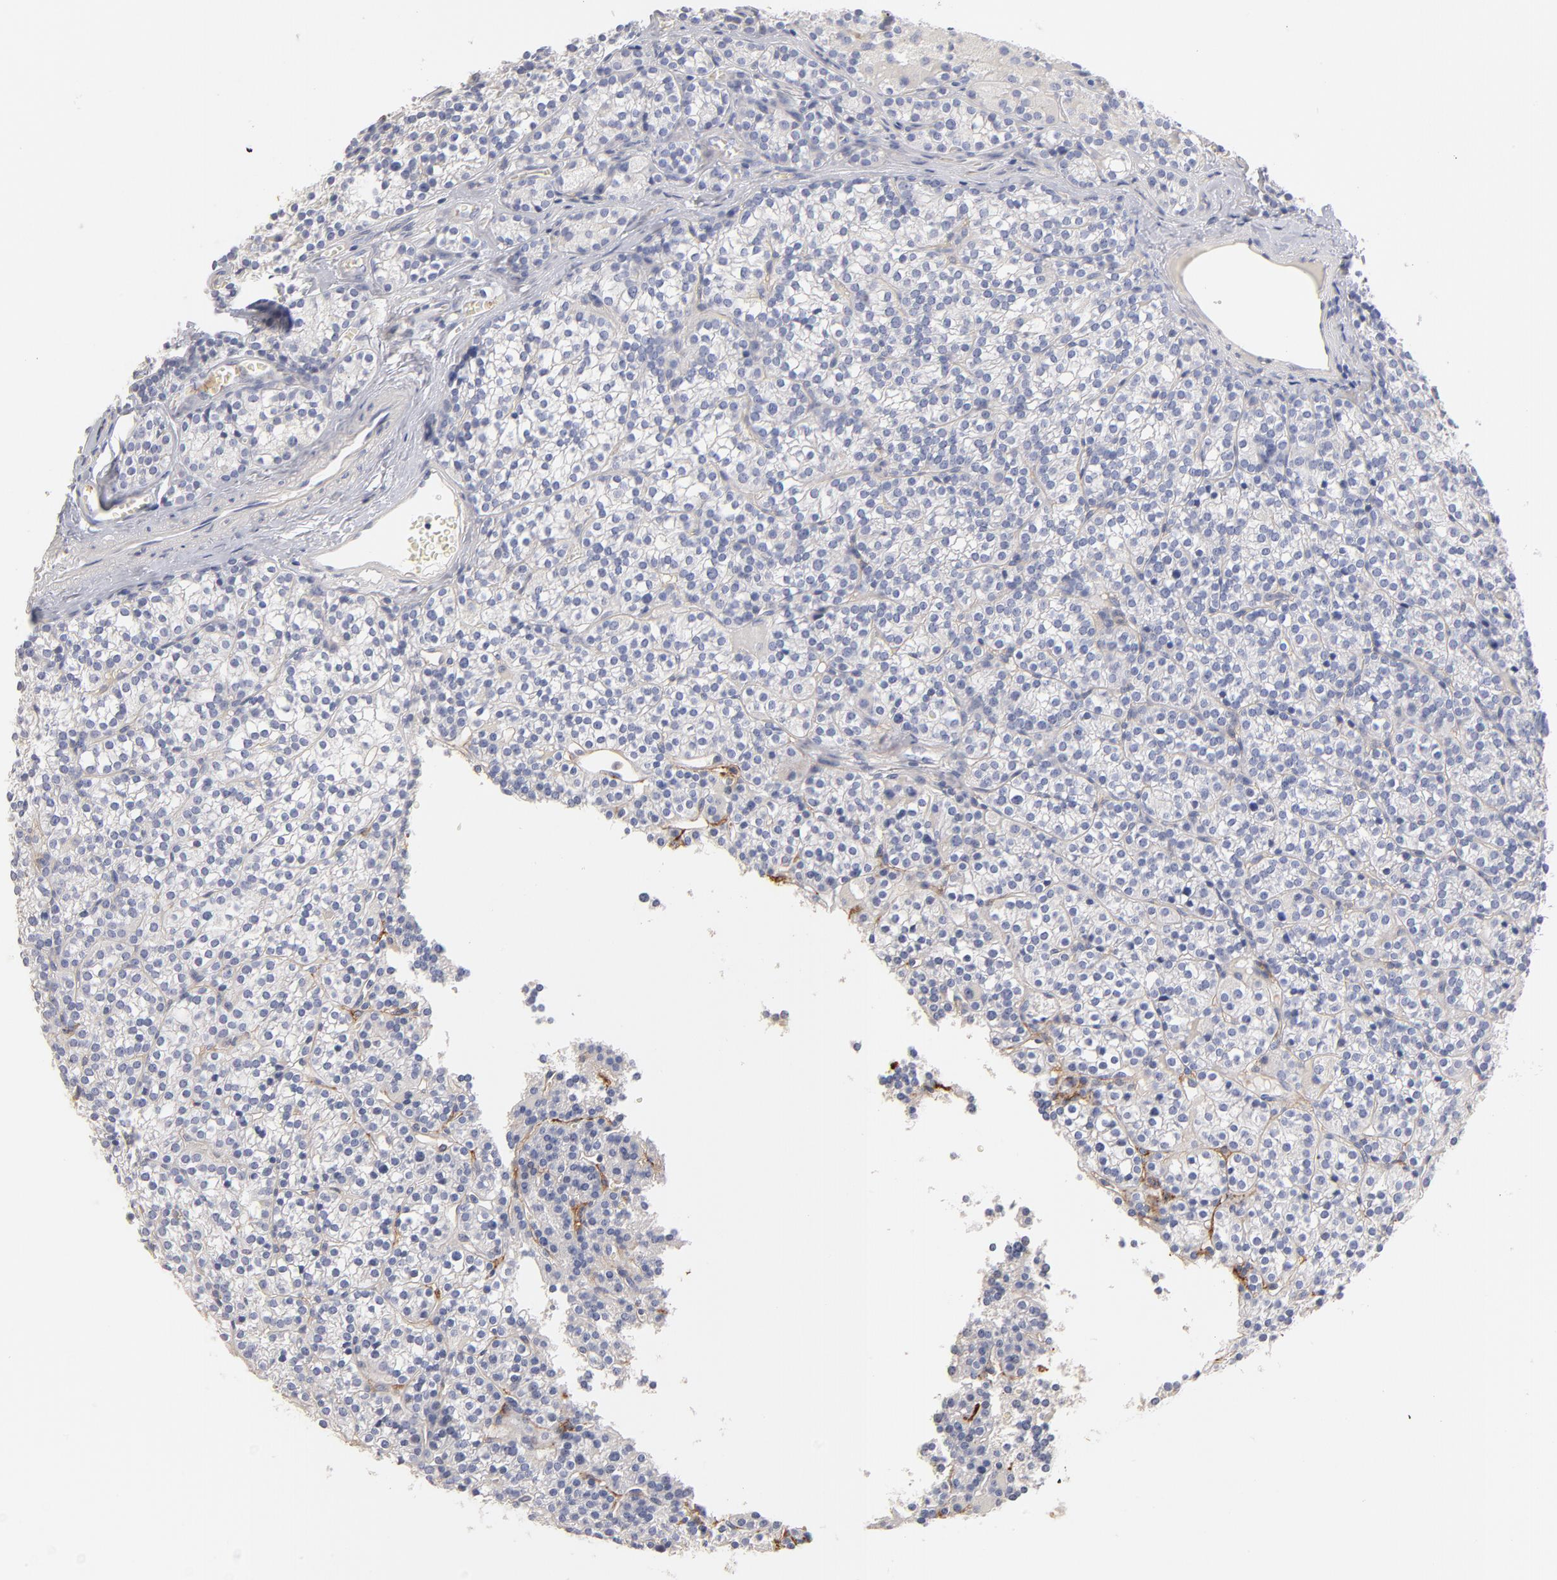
{"staining": {"intensity": "negative", "quantity": "none", "location": "none"}, "tissue": "parathyroid gland", "cell_type": "Glandular cells", "image_type": "normal", "snomed": [{"axis": "morphology", "description": "Normal tissue, NOS"}, {"axis": "topography", "description": "Parathyroid gland"}], "caption": "An immunohistochemistry (IHC) micrograph of benign parathyroid gland is shown. There is no staining in glandular cells of parathyroid gland. (Stains: DAB immunohistochemistry with hematoxylin counter stain, Microscopy: brightfield microscopy at high magnification).", "gene": "ITGA8", "patient": {"sex": "female", "age": 50}}